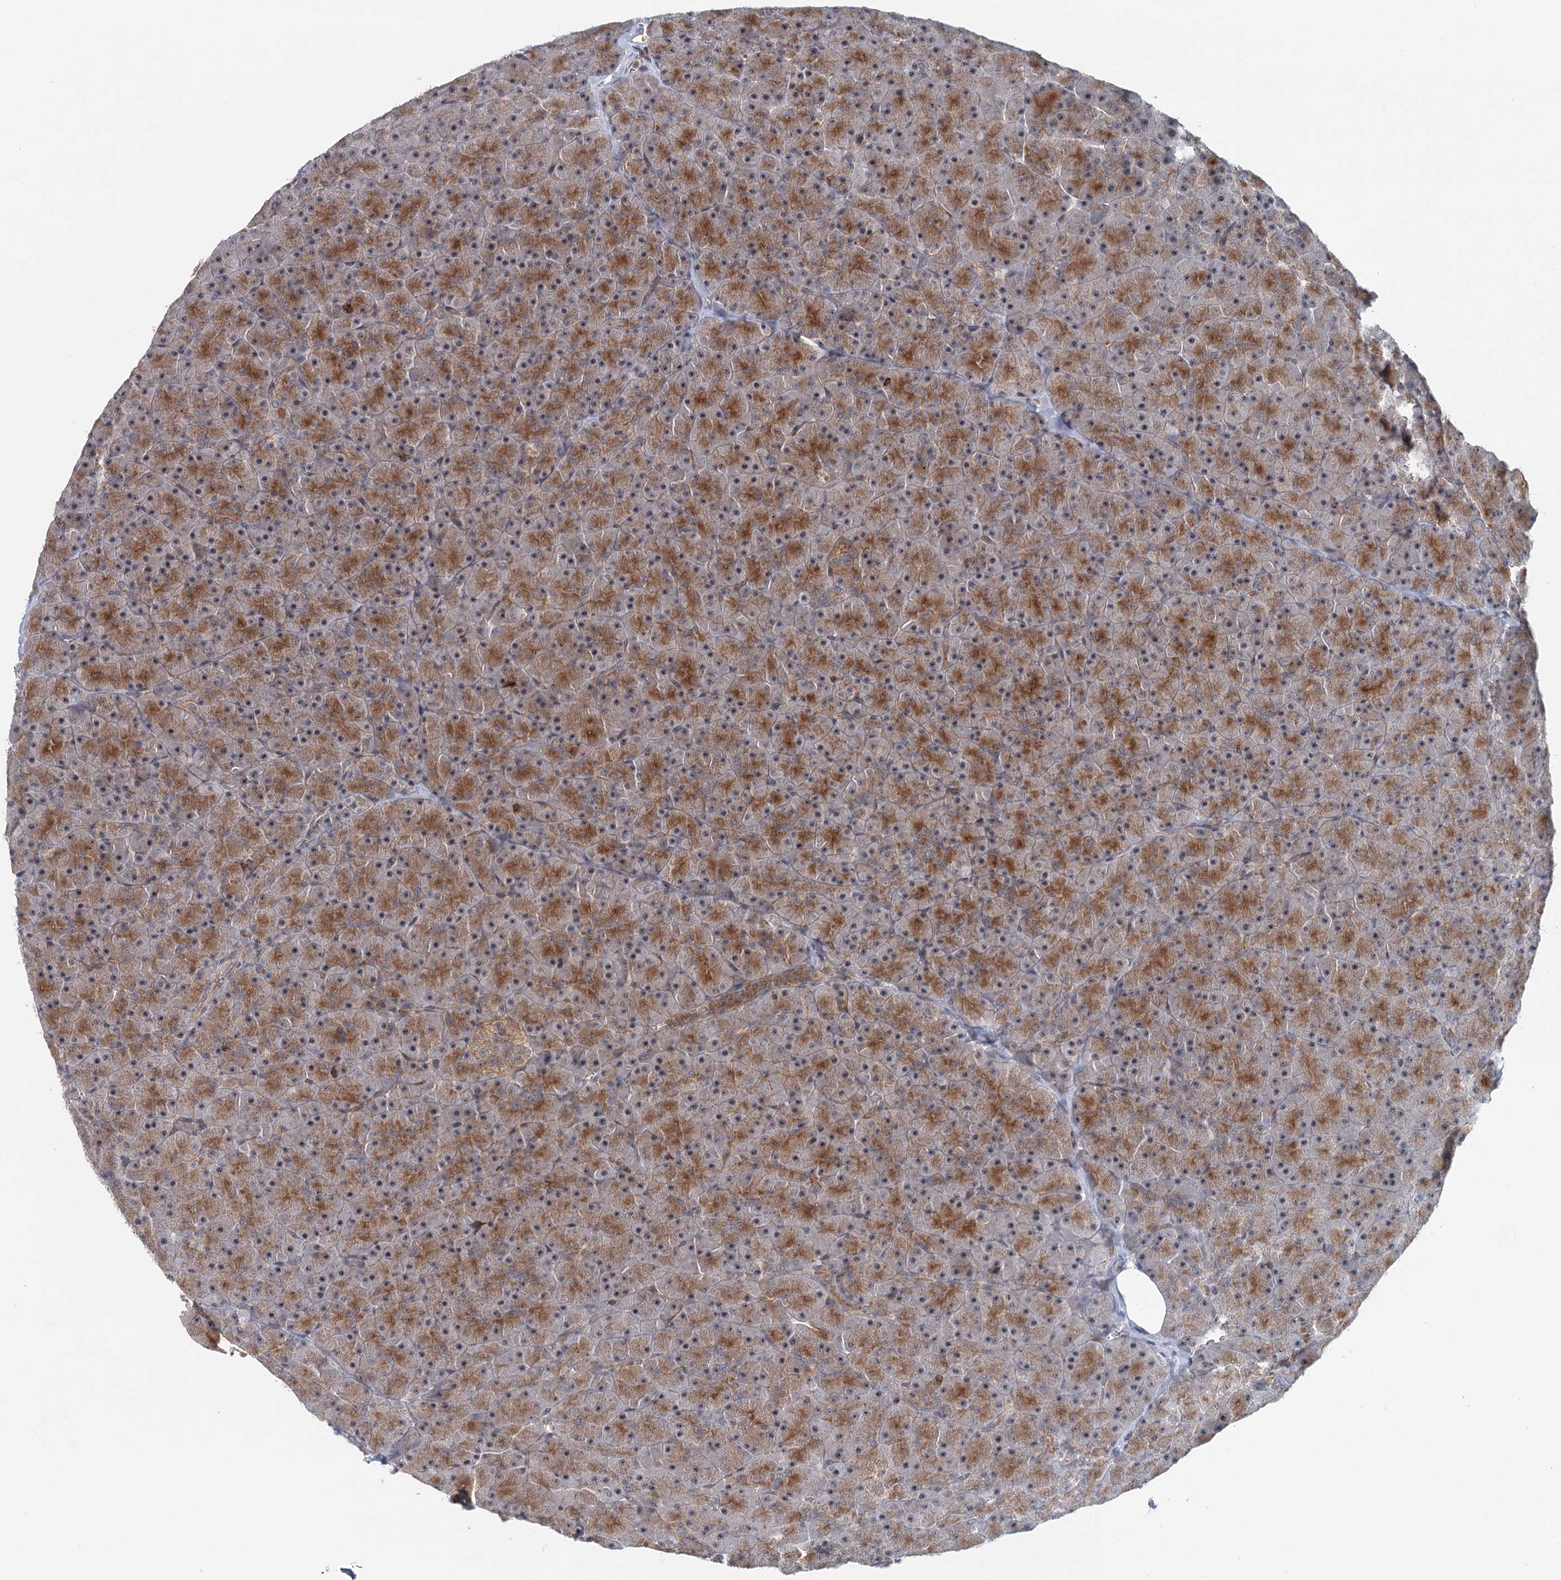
{"staining": {"intensity": "moderate", "quantity": "25%-75%", "location": "cytoplasmic/membranous,nuclear"}, "tissue": "pancreas", "cell_type": "Exocrine glandular cells", "image_type": "normal", "snomed": [{"axis": "morphology", "description": "Normal tissue, NOS"}, {"axis": "topography", "description": "Pancreas"}], "caption": "Immunohistochemical staining of normal human pancreas demonstrates moderate cytoplasmic/membranous,nuclear protein positivity in about 25%-75% of exocrine glandular cells.", "gene": "CDC42SE2", "patient": {"sex": "male", "age": 36}}